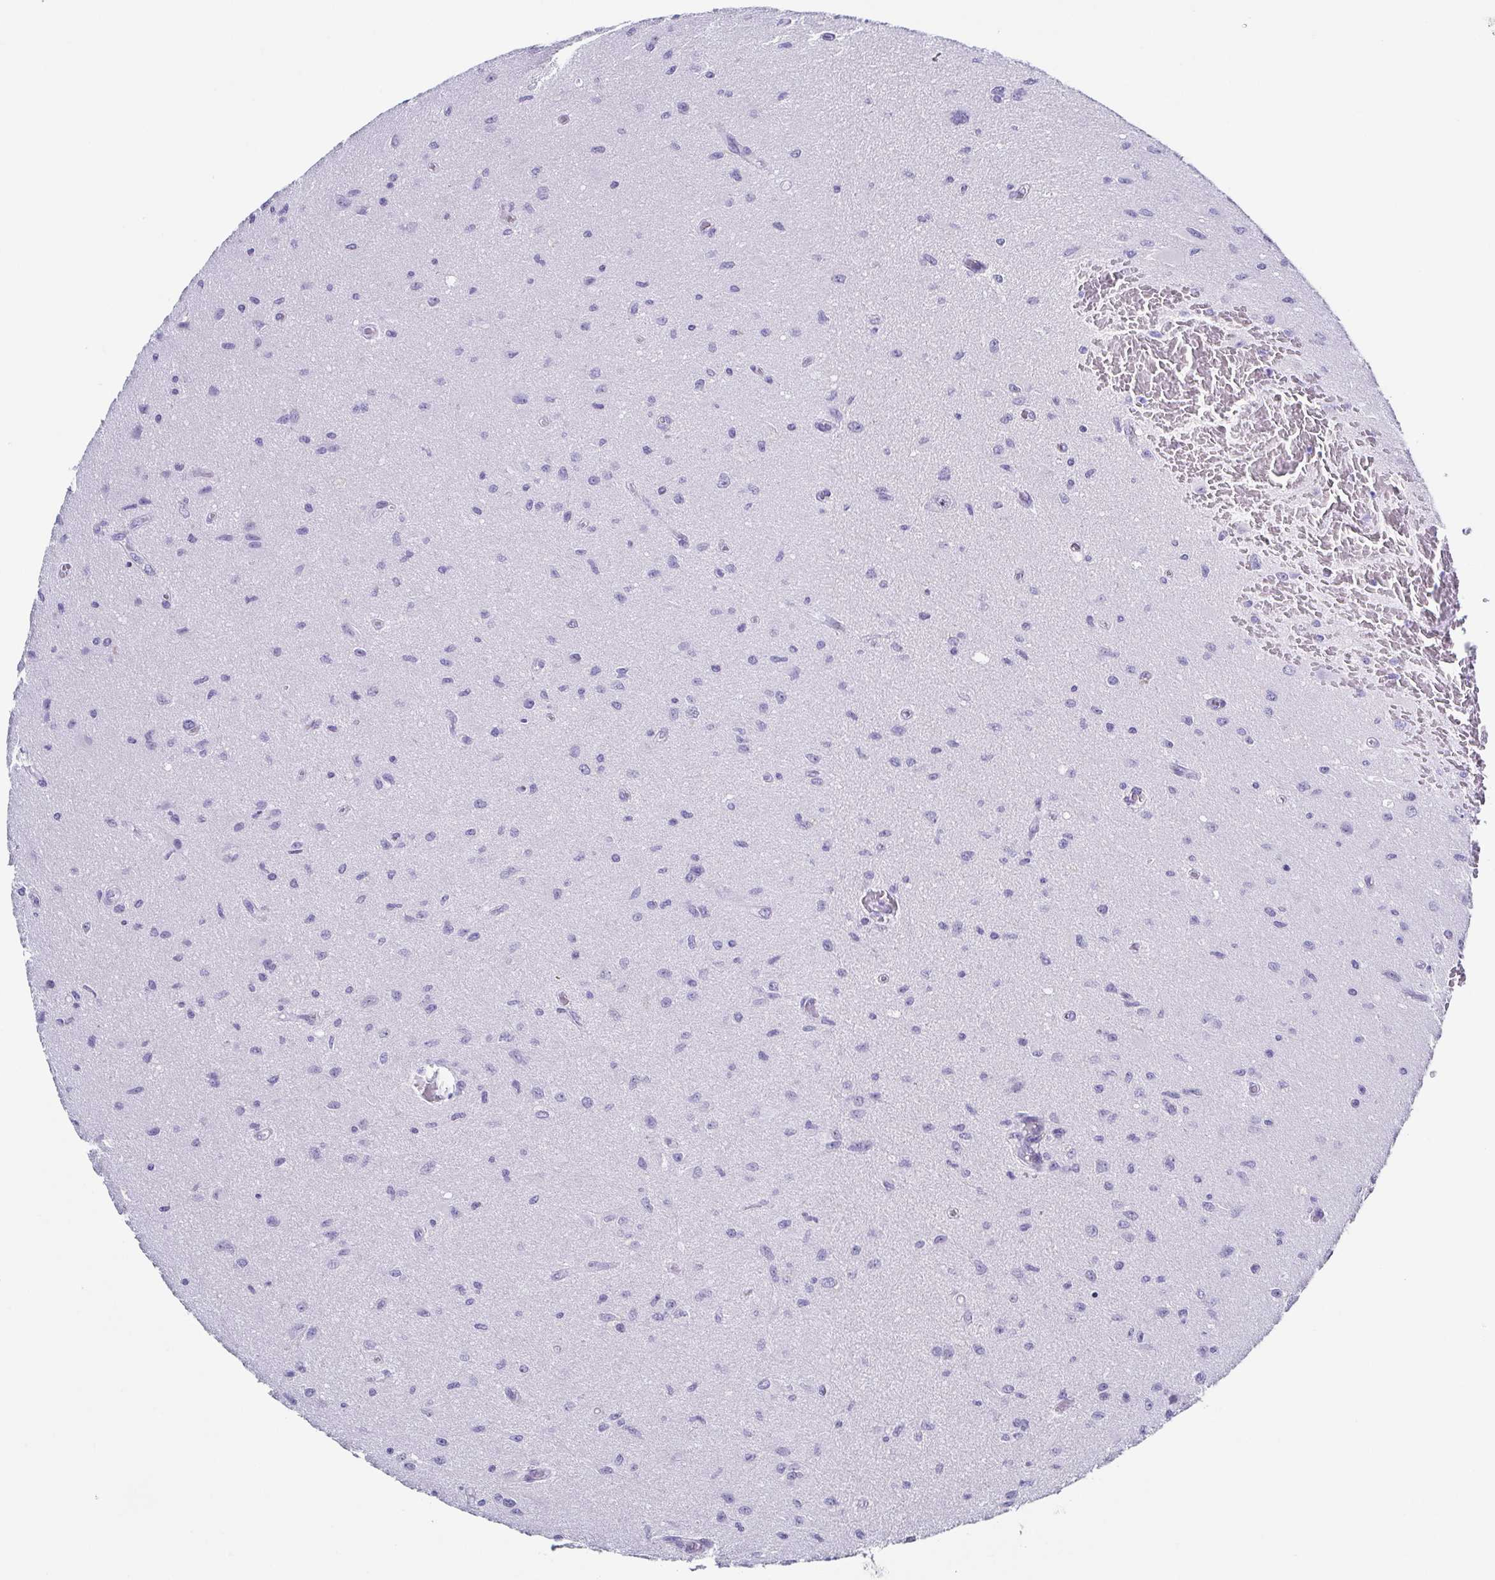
{"staining": {"intensity": "negative", "quantity": "none", "location": "none"}, "tissue": "glioma", "cell_type": "Tumor cells", "image_type": "cancer", "snomed": [{"axis": "morphology", "description": "Glioma, malignant, High grade"}, {"axis": "topography", "description": "Brain"}], "caption": "Immunohistochemical staining of human glioma displays no significant expression in tumor cells.", "gene": "TNNT2", "patient": {"sex": "male", "age": 67}}